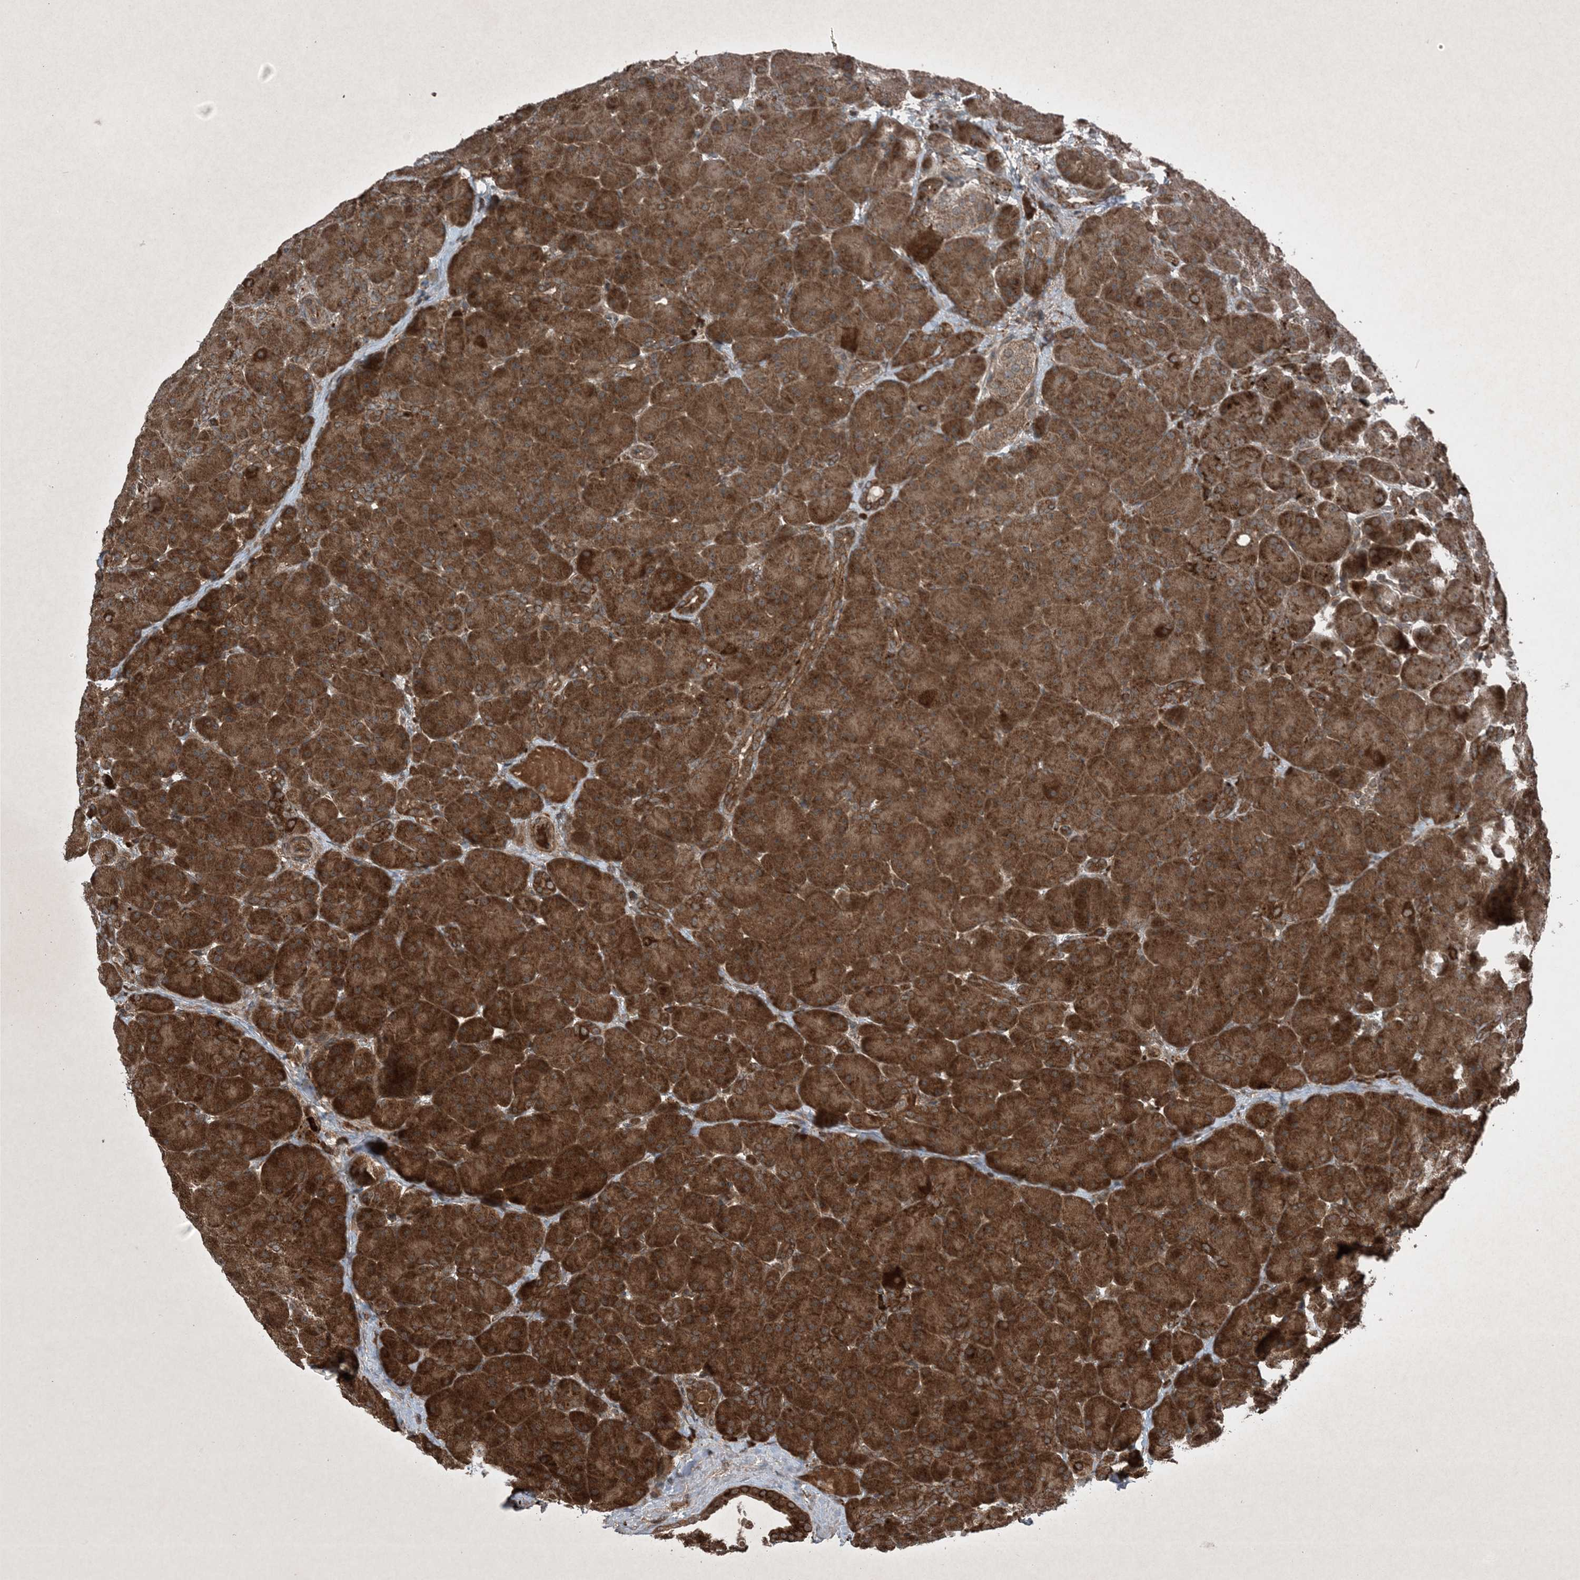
{"staining": {"intensity": "strong", "quantity": ">75%", "location": "cytoplasmic/membranous"}, "tissue": "pancreas", "cell_type": "Exocrine glandular cells", "image_type": "normal", "snomed": [{"axis": "morphology", "description": "Normal tissue, NOS"}, {"axis": "topography", "description": "Pancreas"}], "caption": "Protein staining exhibits strong cytoplasmic/membranous positivity in approximately >75% of exocrine glandular cells in normal pancreas.", "gene": "GNG5", "patient": {"sex": "male", "age": 66}}